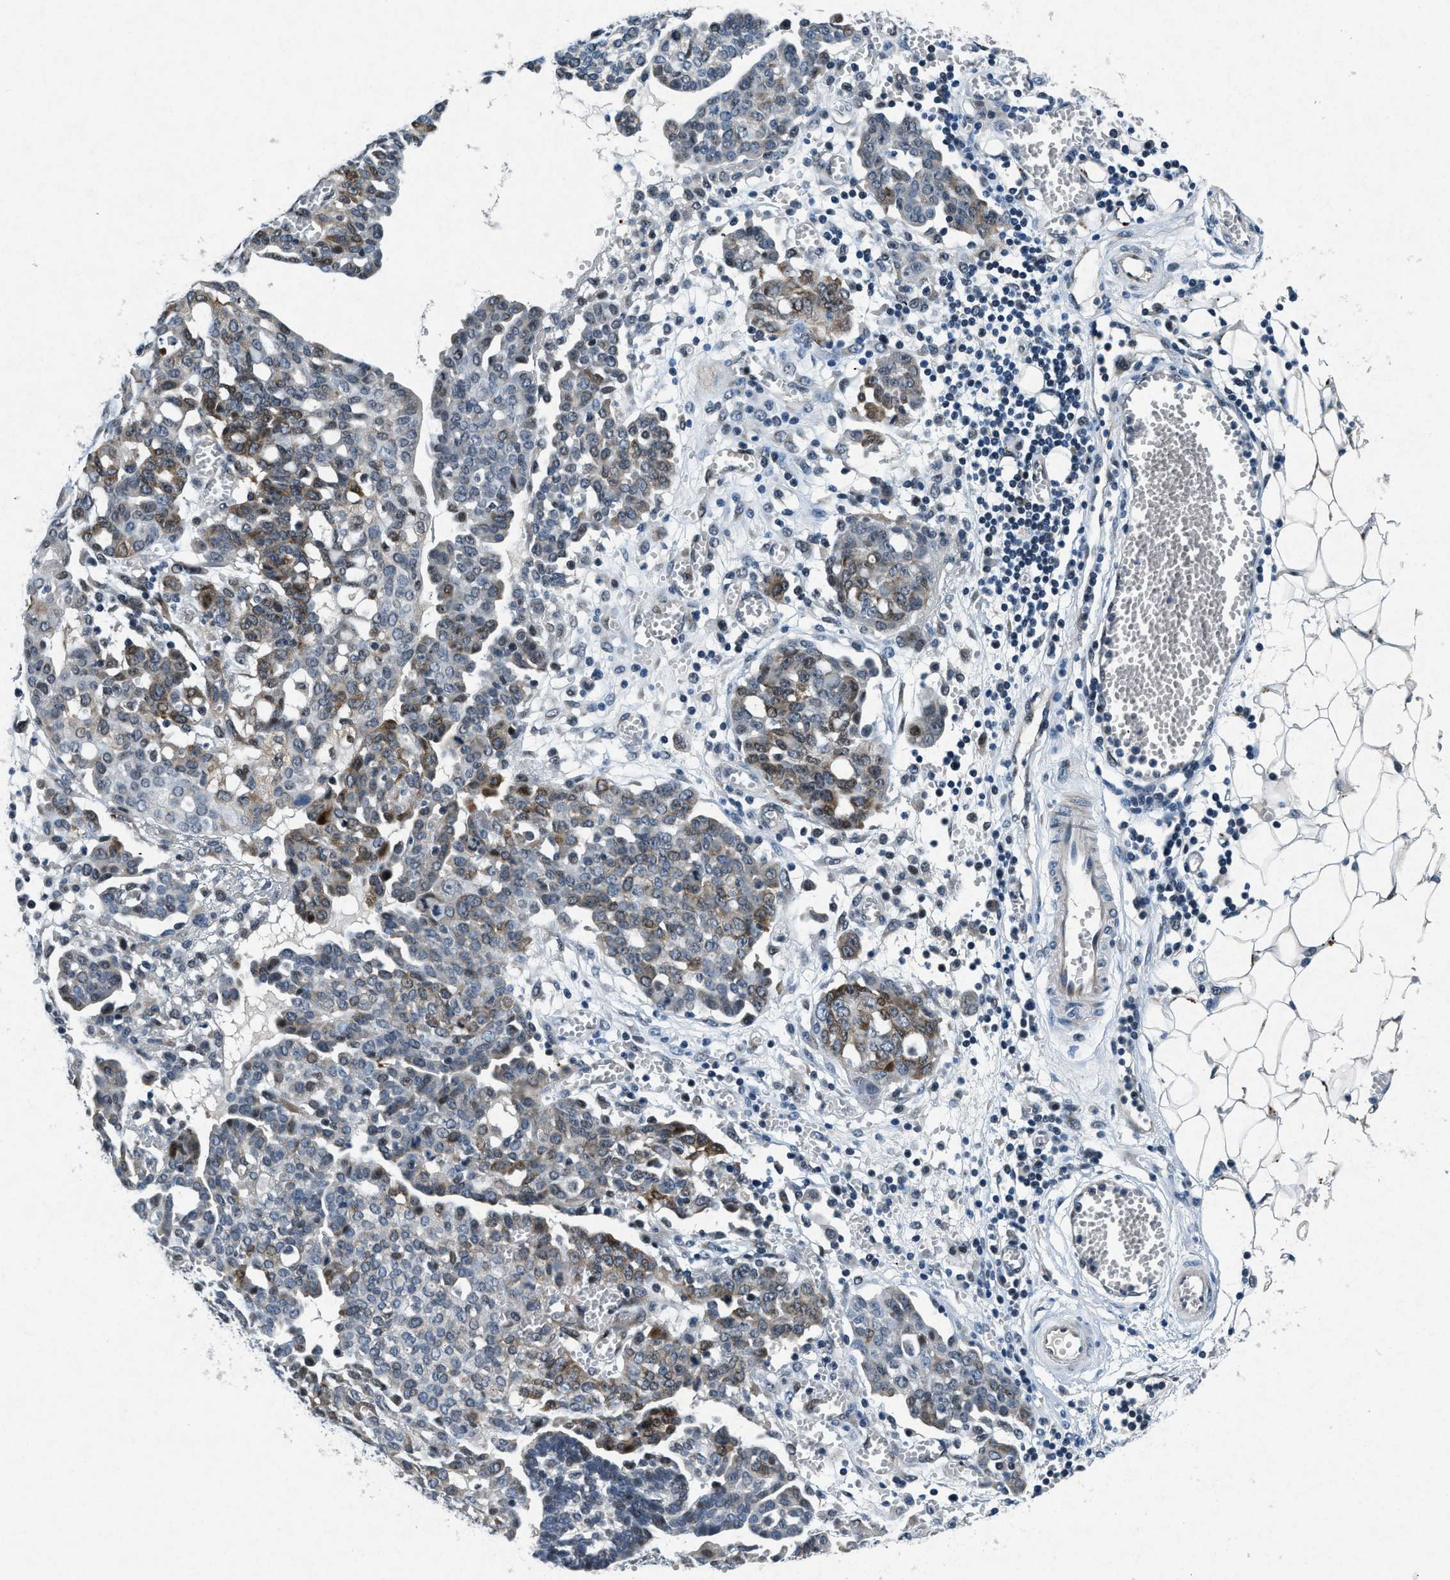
{"staining": {"intensity": "moderate", "quantity": "<25%", "location": "cytoplasmic/membranous"}, "tissue": "ovarian cancer", "cell_type": "Tumor cells", "image_type": "cancer", "snomed": [{"axis": "morphology", "description": "Cystadenocarcinoma, serous, NOS"}, {"axis": "topography", "description": "Soft tissue"}, {"axis": "topography", "description": "Ovary"}], "caption": "Tumor cells reveal low levels of moderate cytoplasmic/membranous positivity in about <25% of cells in ovarian serous cystadenocarcinoma.", "gene": "PHLDA1", "patient": {"sex": "female", "age": 57}}